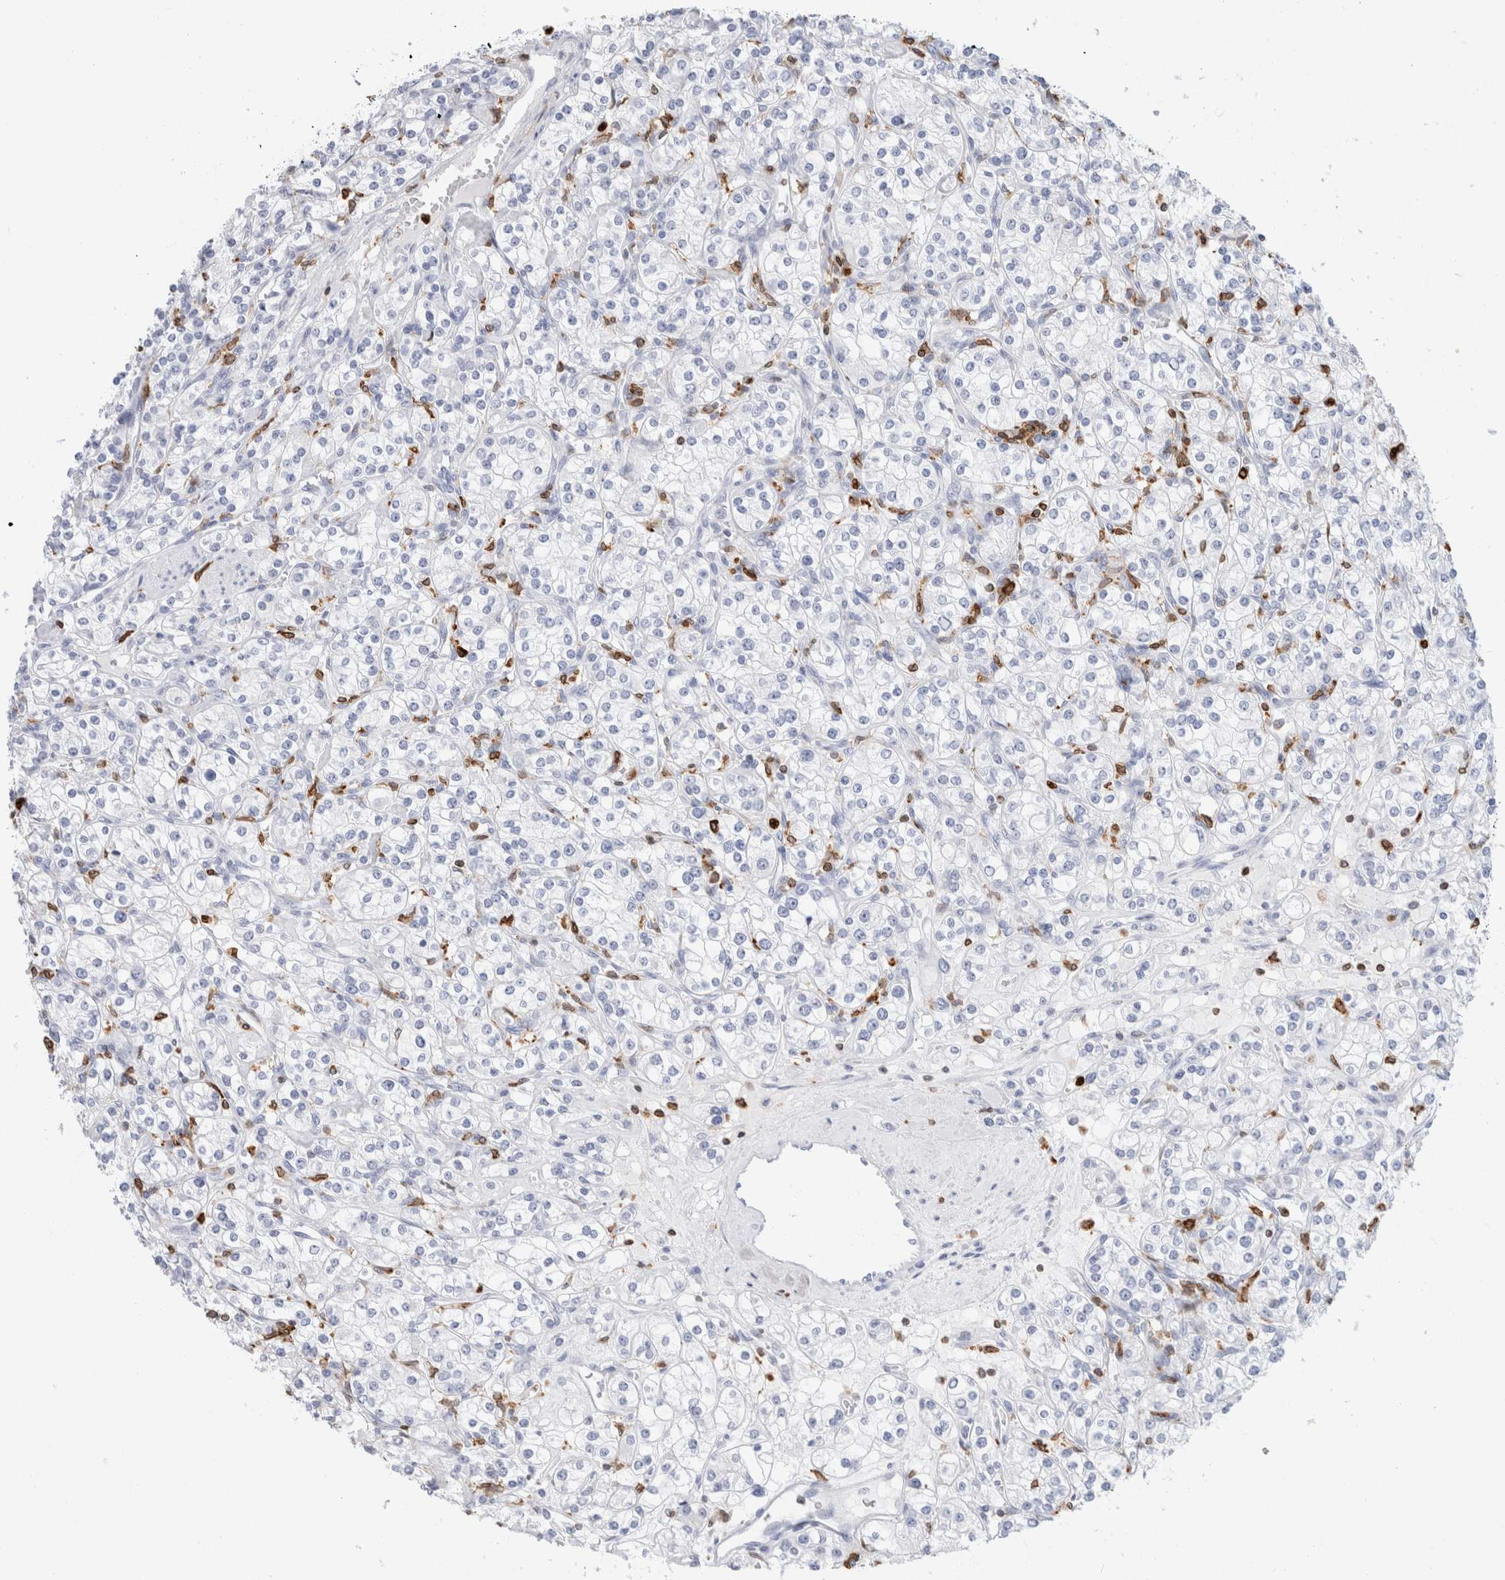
{"staining": {"intensity": "negative", "quantity": "none", "location": "none"}, "tissue": "renal cancer", "cell_type": "Tumor cells", "image_type": "cancer", "snomed": [{"axis": "morphology", "description": "Adenocarcinoma, NOS"}, {"axis": "topography", "description": "Kidney"}], "caption": "High magnification brightfield microscopy of renal cancer stained with DAB (3,3'-diaminobenzidine) (brown) and counterstained with hematoxylin (blue): tumor cells show no significant staining.", "gene": "ALOX5AP", "patient": {"sex": "male", "age": 77}}